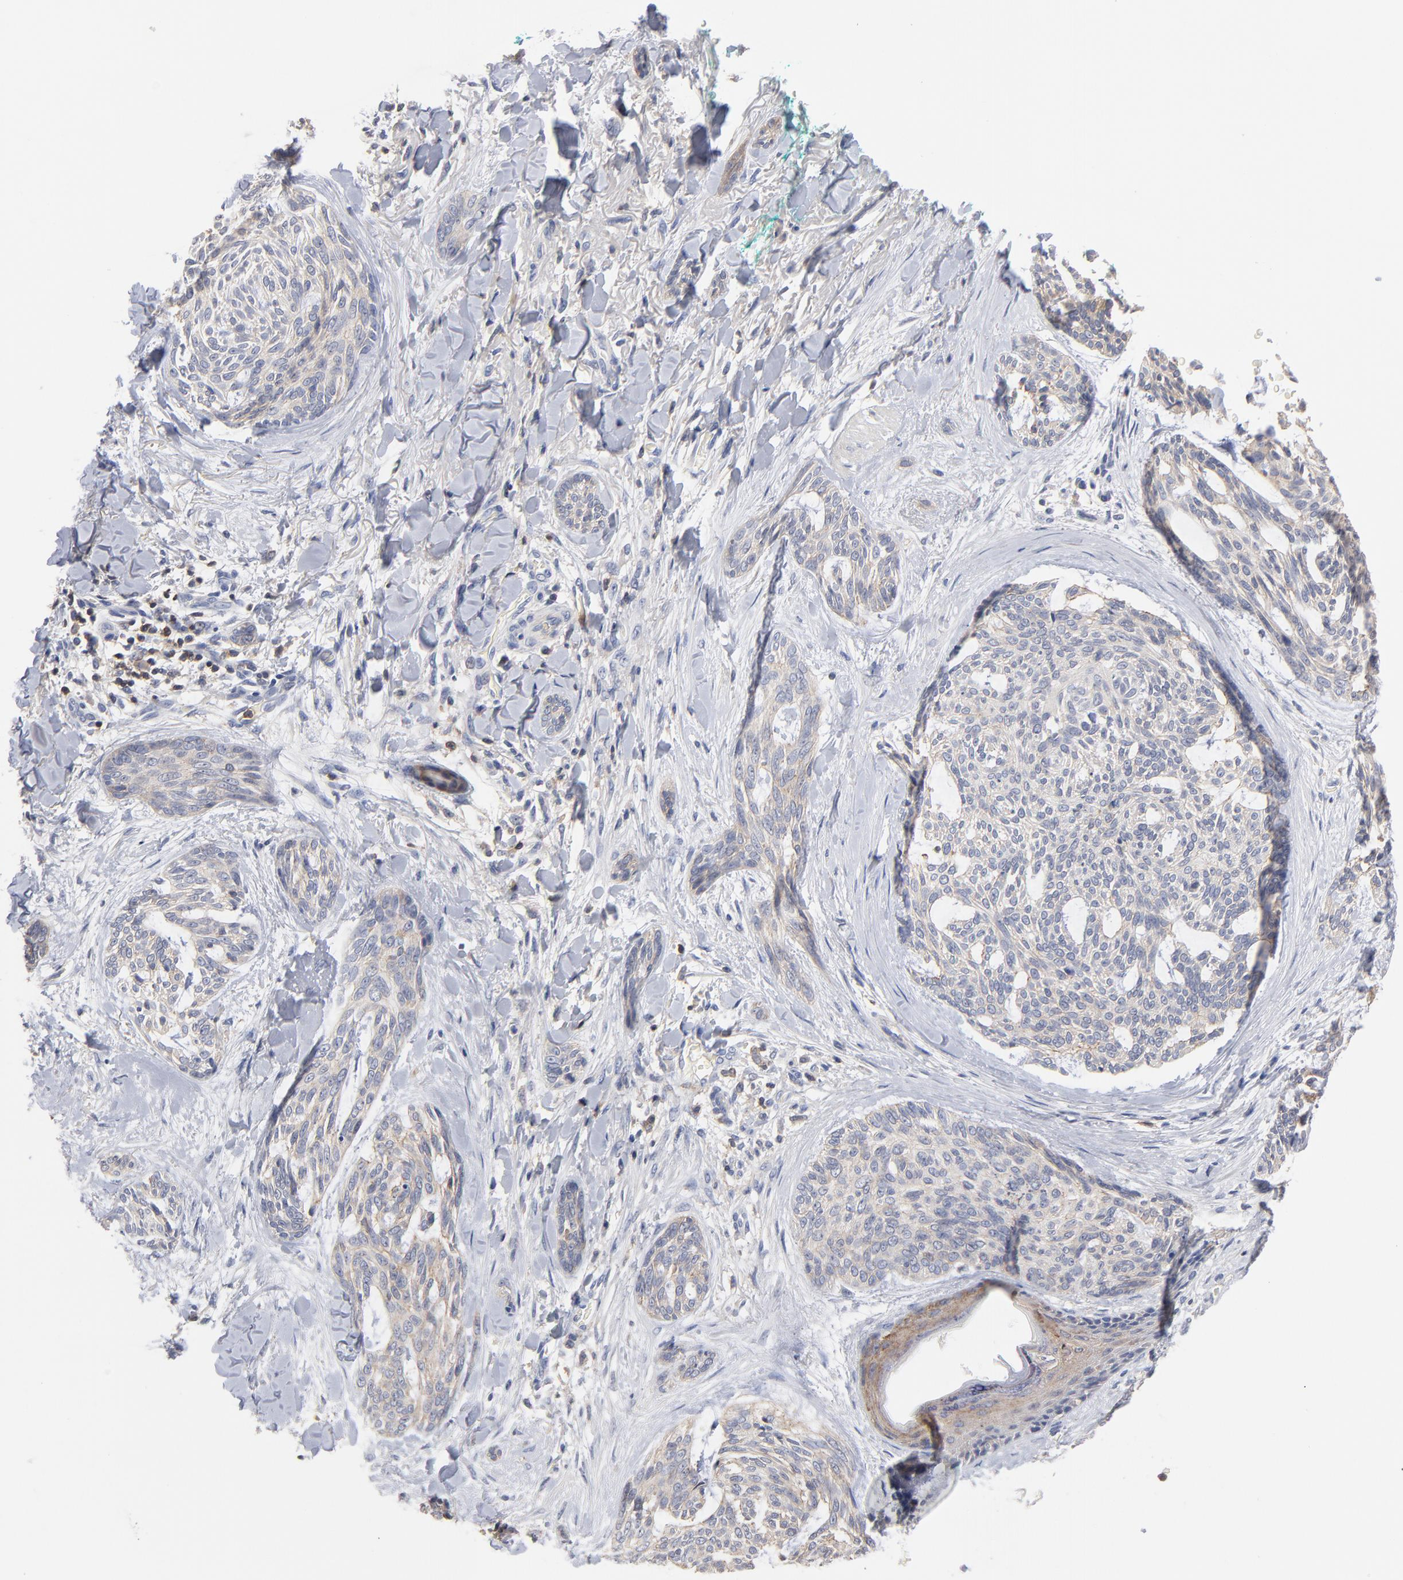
{"staining": {"intensity": "weak", "quantity": "25%-75%", "location": "cytoplasmic/membranous"}, "tissue": "skin cancer", "cell_type": "Tumor cells", "image_type": "cancer", "snomed": [{"axis": "morphology", "description": "Normal tissue, NOS"}, {"axis": "morphology", "description": "Basal cell carcinoma"}, {"axis": "topography", "description": "Skin"}], "caption": "Protein staining exhibits weak cytoplasmic/membranous staining in approximately 25%-75% of tumor cells in skin cancer (basal cell carcinoma). (Brightfield microscopy of DAB IHC at high magnification).", "gene": "PDLIM2", "patient": {"sex": "female", "age": 71}}